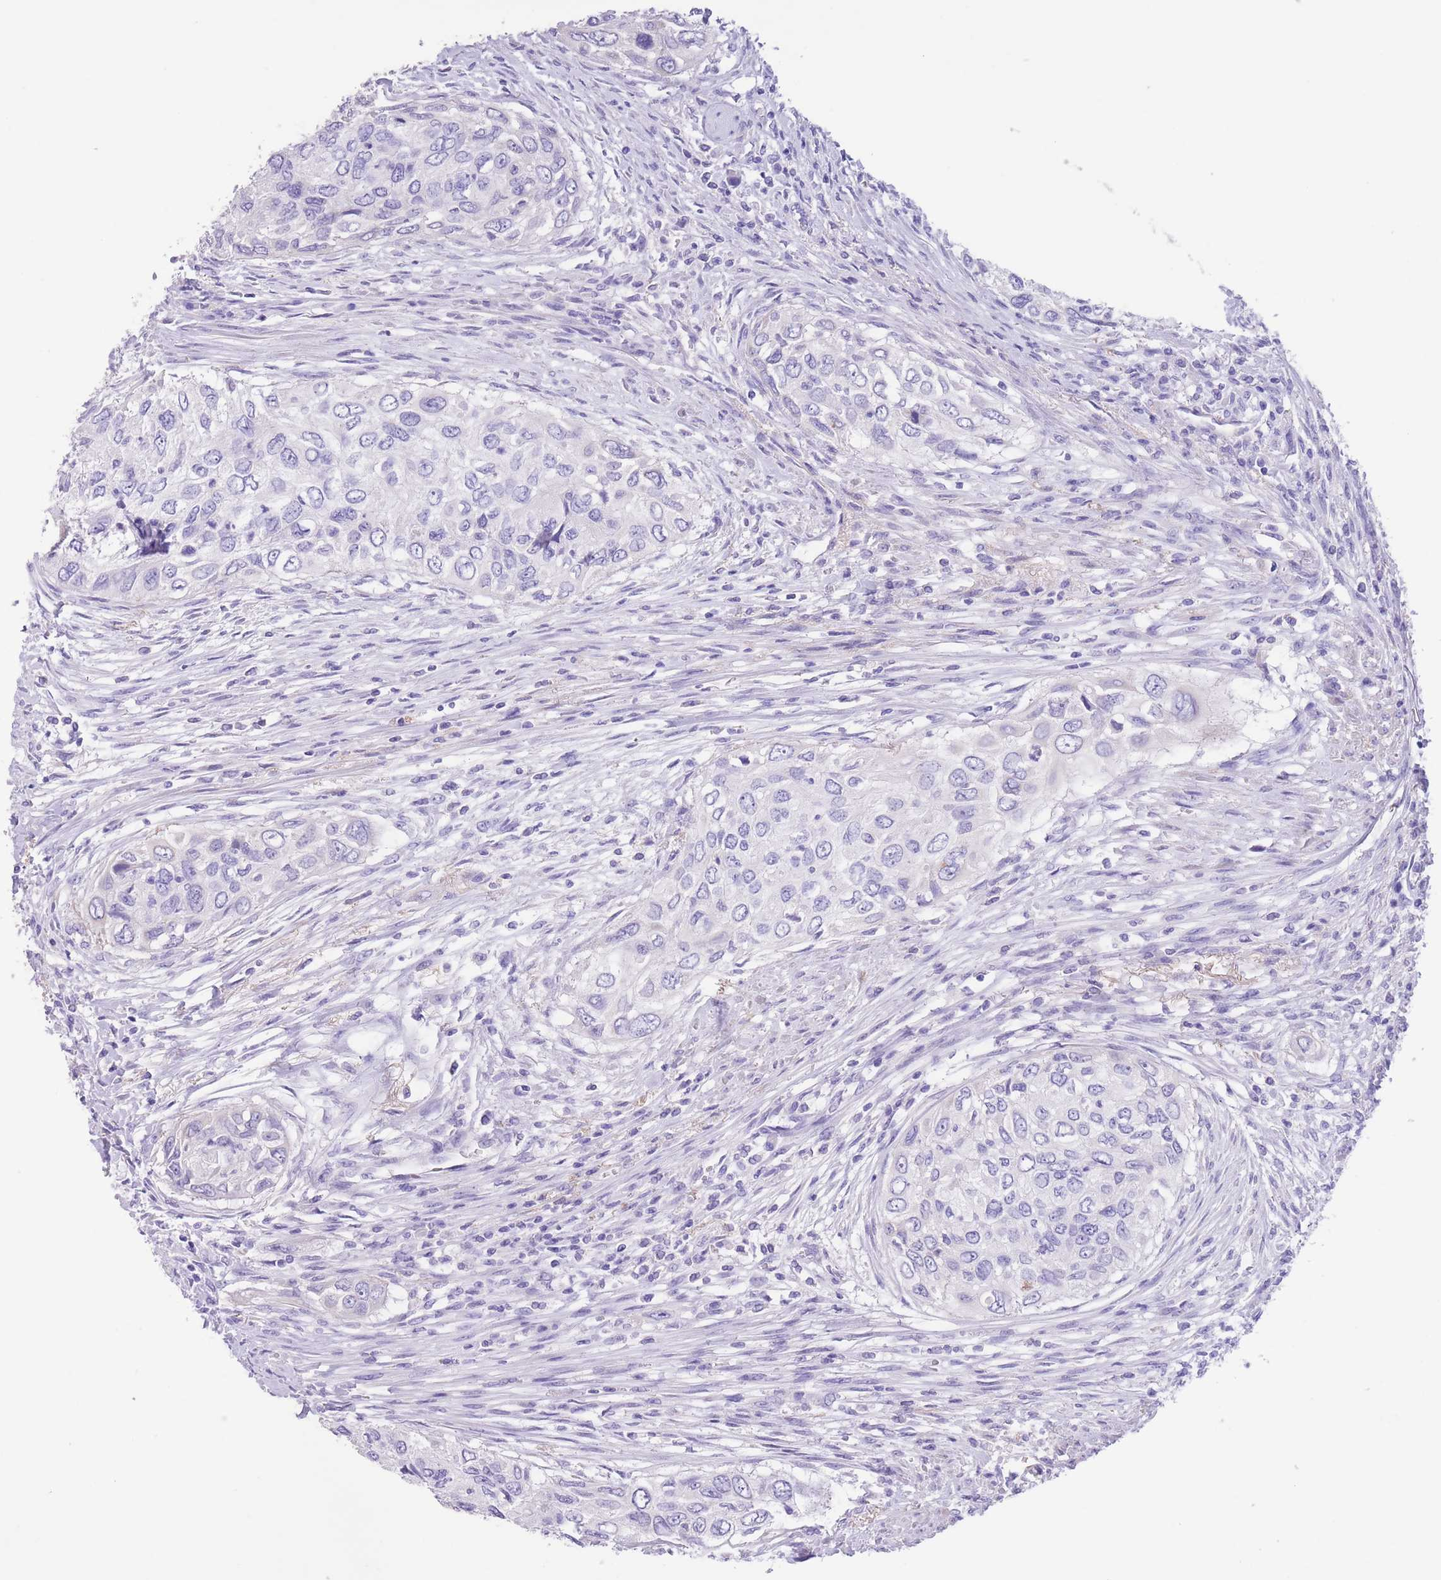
{"staining": {"intensity": "negative", "quantity": "none", "location": "none"}, "tissue": "urothelial cancer", "cell_type": "Tumor cells", "image_type": "cancer", "snomed": [{"axis": "morphology", "description": "Urothelial carcinoma, High grade"}, {"axis": "topography", "description": "Urinary bladder"}], "caption": "The micrograph displays no significant staining in tumor cells of high-grade urothelial carcinoma.", "gene": "RAI2", "patient": {"sex": "female", "age": 60}}